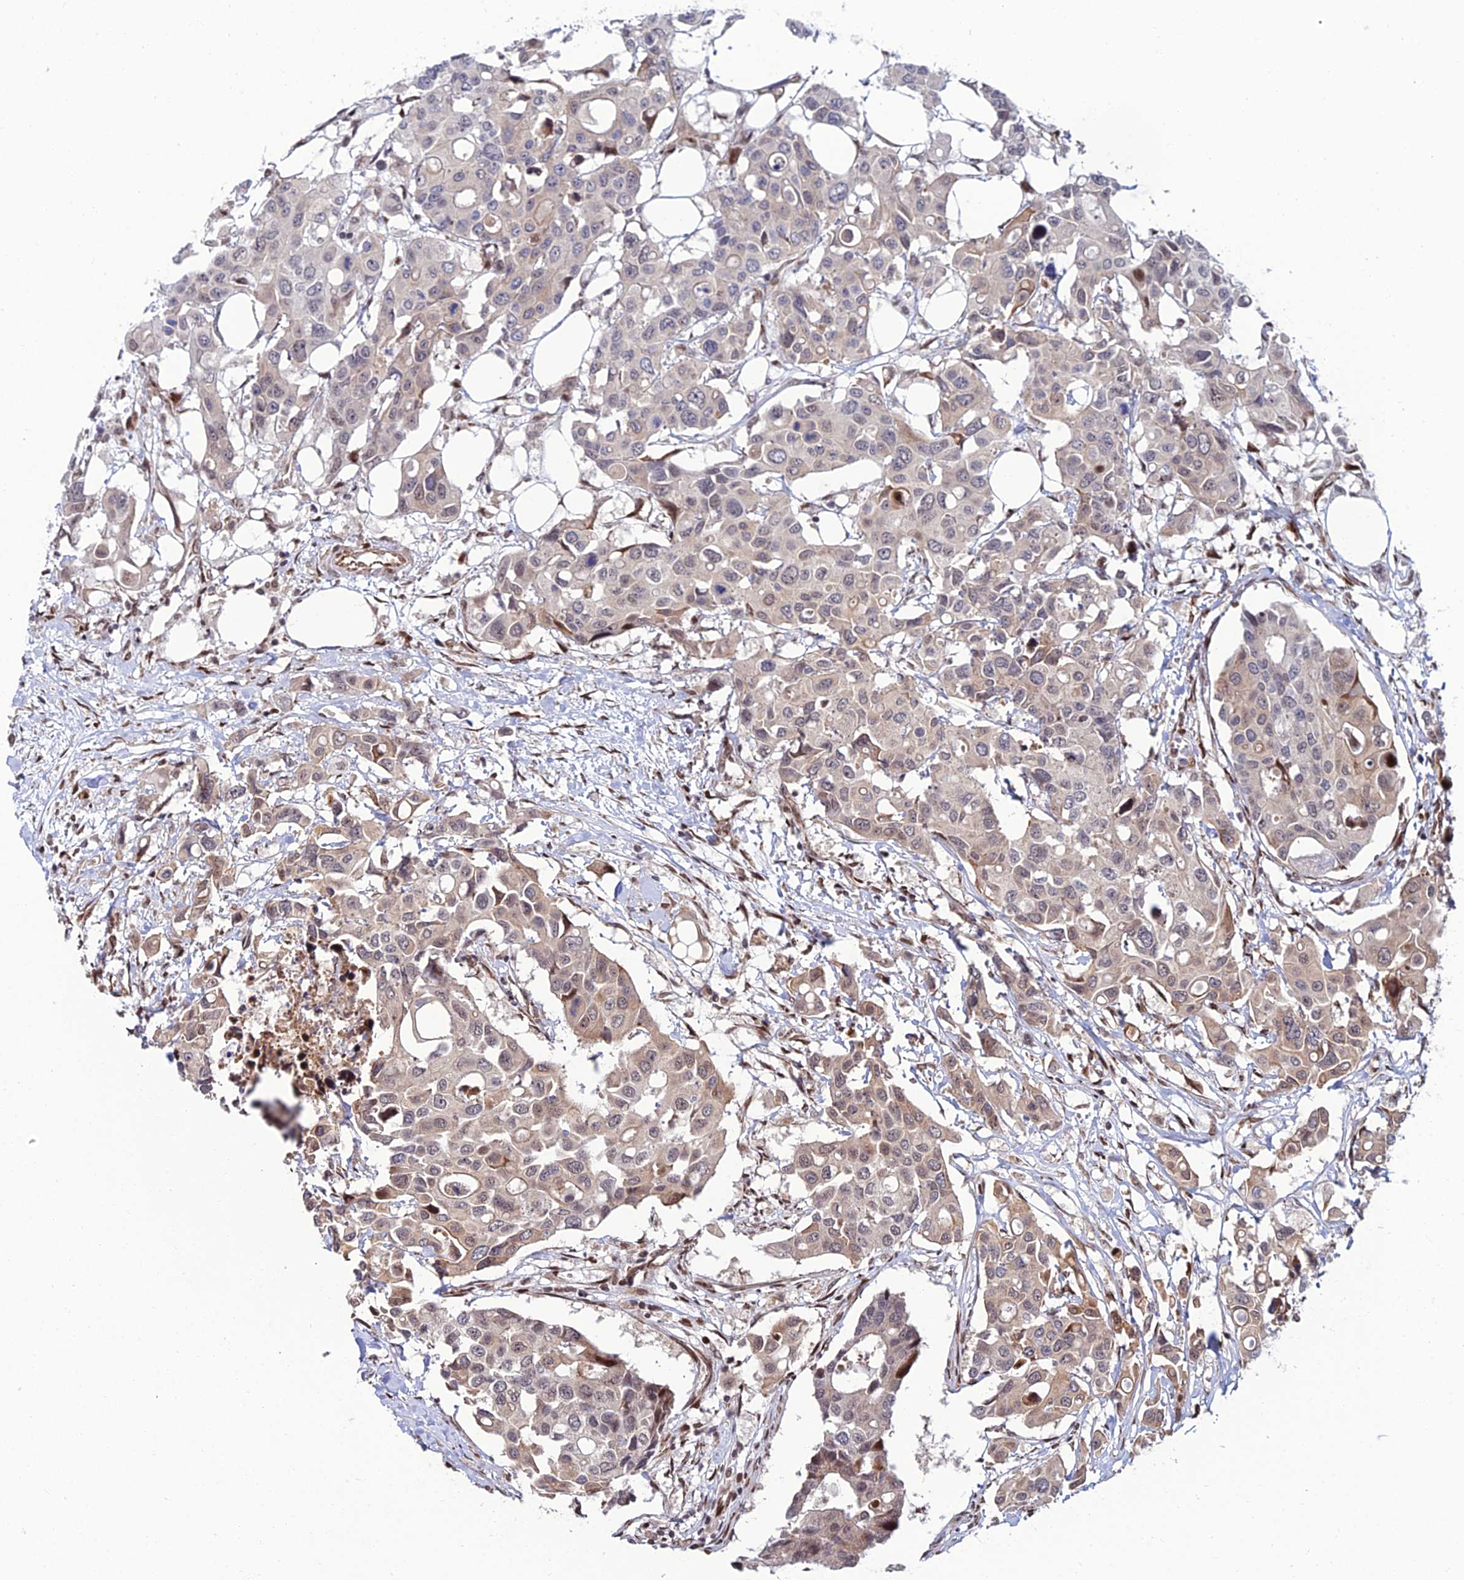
{"staining": {"intensity": "weak", "quantity": "25%-75%", "location": "cytoplasmic/membranous,nuclear"}, "tissue": "colorectal cancer", "cell_type": "Tumor cells", "image_type": "cancer", "snomed": [{"axis": "morphology", "description": "Adenocarcinoma, NOS"}, {"axis": "topography", "description": "Colon"}], "caption": "The histopathology image shows immunohistochemical staining of colorectal cancer (adenocarcinoma). There is weak cytoplasmic/membranous and nuclear expression is identified in about 25%-75% of tumor cells.", "gene": "ZNF668", "patient": {"sex": "male", "age": 77}}